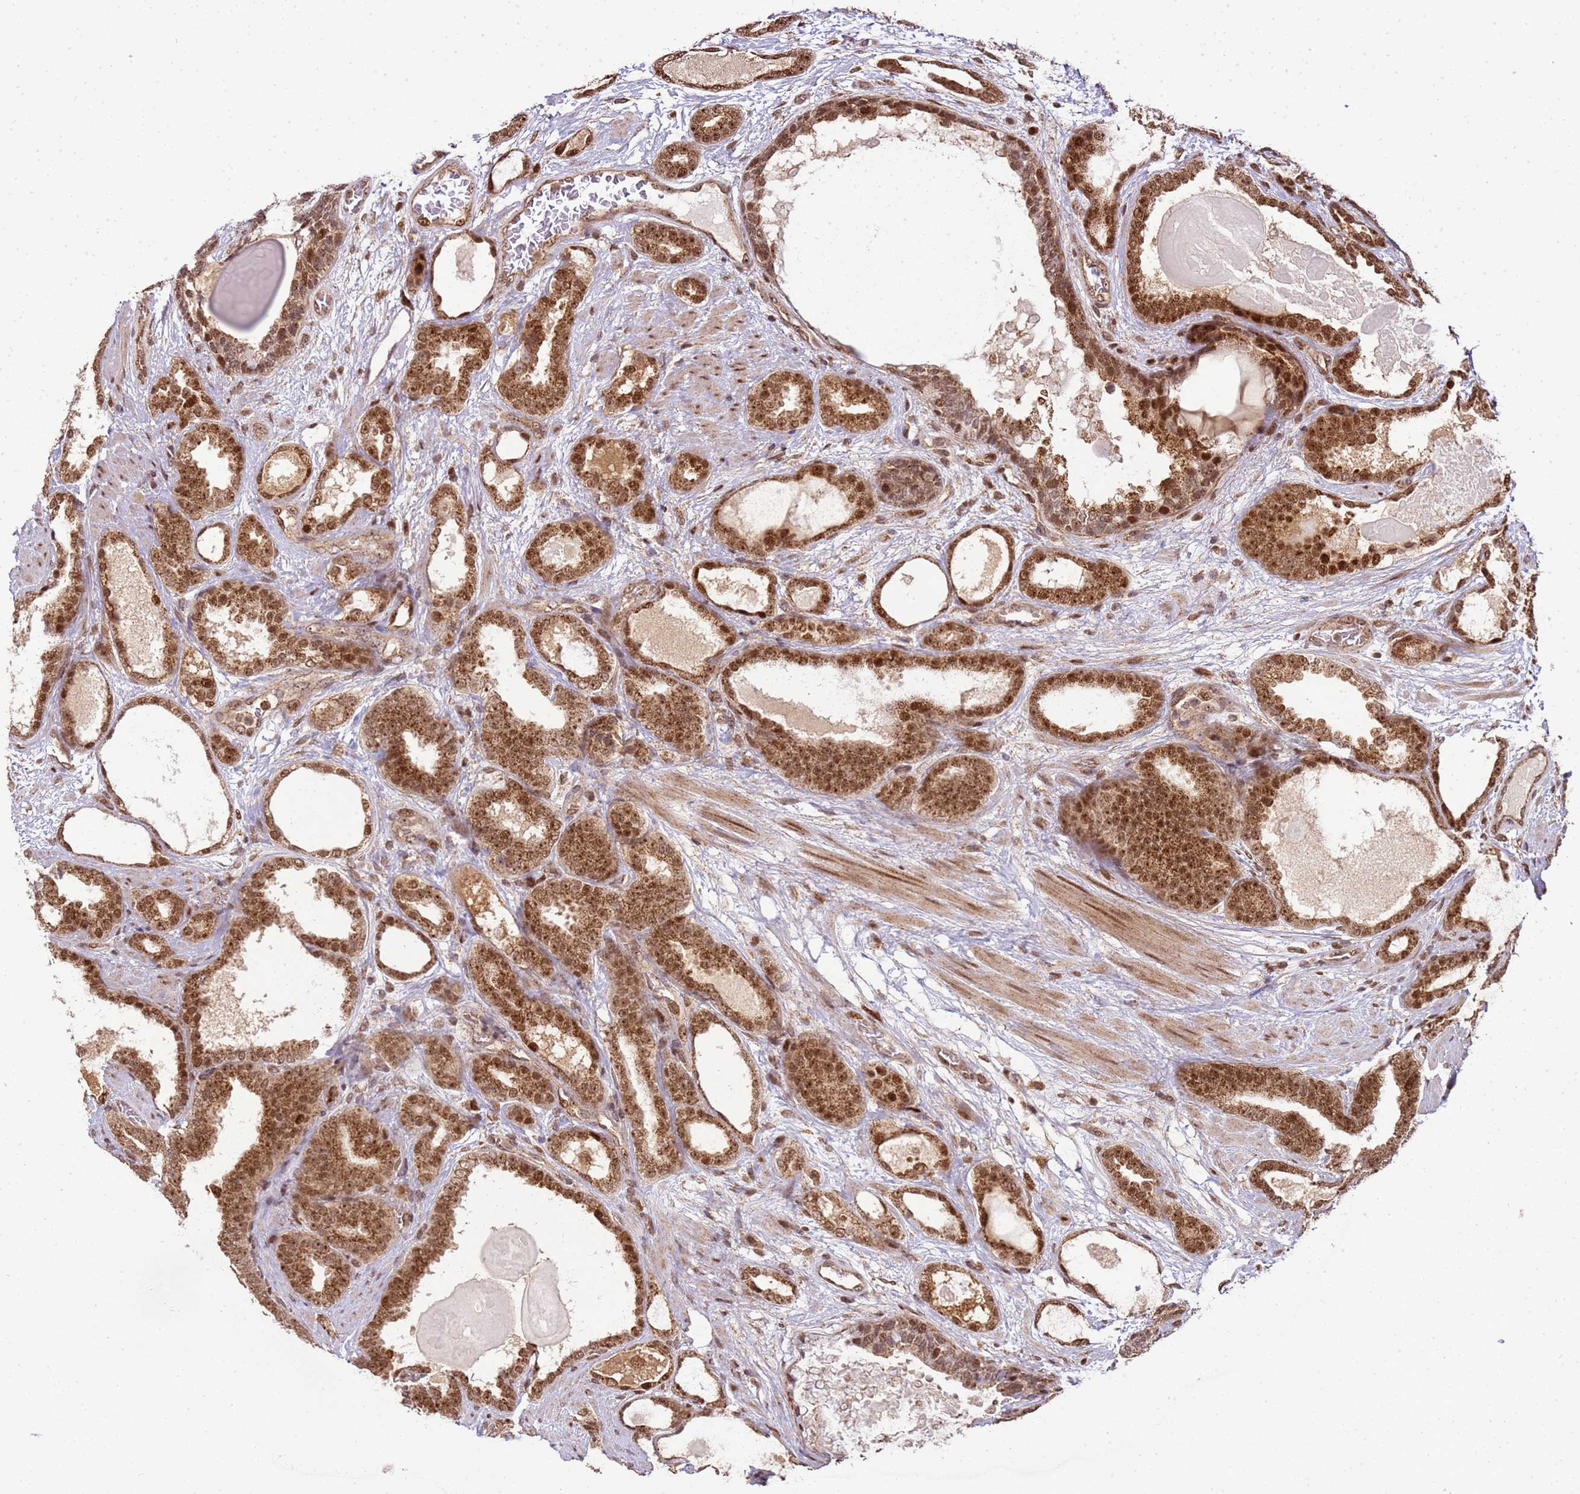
{"staining": {"intensity": "moderate", "quantity": ">75%", "location": "cytoplasmic/membranous,nuclear"}, "tissue": "prostate cancer", "cell_type": "Tumor cells", "image_type": "cancer", "snomed": [{"axis": "morphology", "description": "Adenocarcinoma, High grade"}, {"axis": "topography", "description": "Prostate"}], "caption": "Immunohistochemistry (DAB (3,3'-diaminobenzidine)) staining of adenocarcinoma (high-grade) (prostate) shows moderate cytoplasmic/membranous and nuclear protein positivity in approximately >75% of tumor cells.", "gene": "PEX14", "patient": {"sex": "male", "age": 60}}